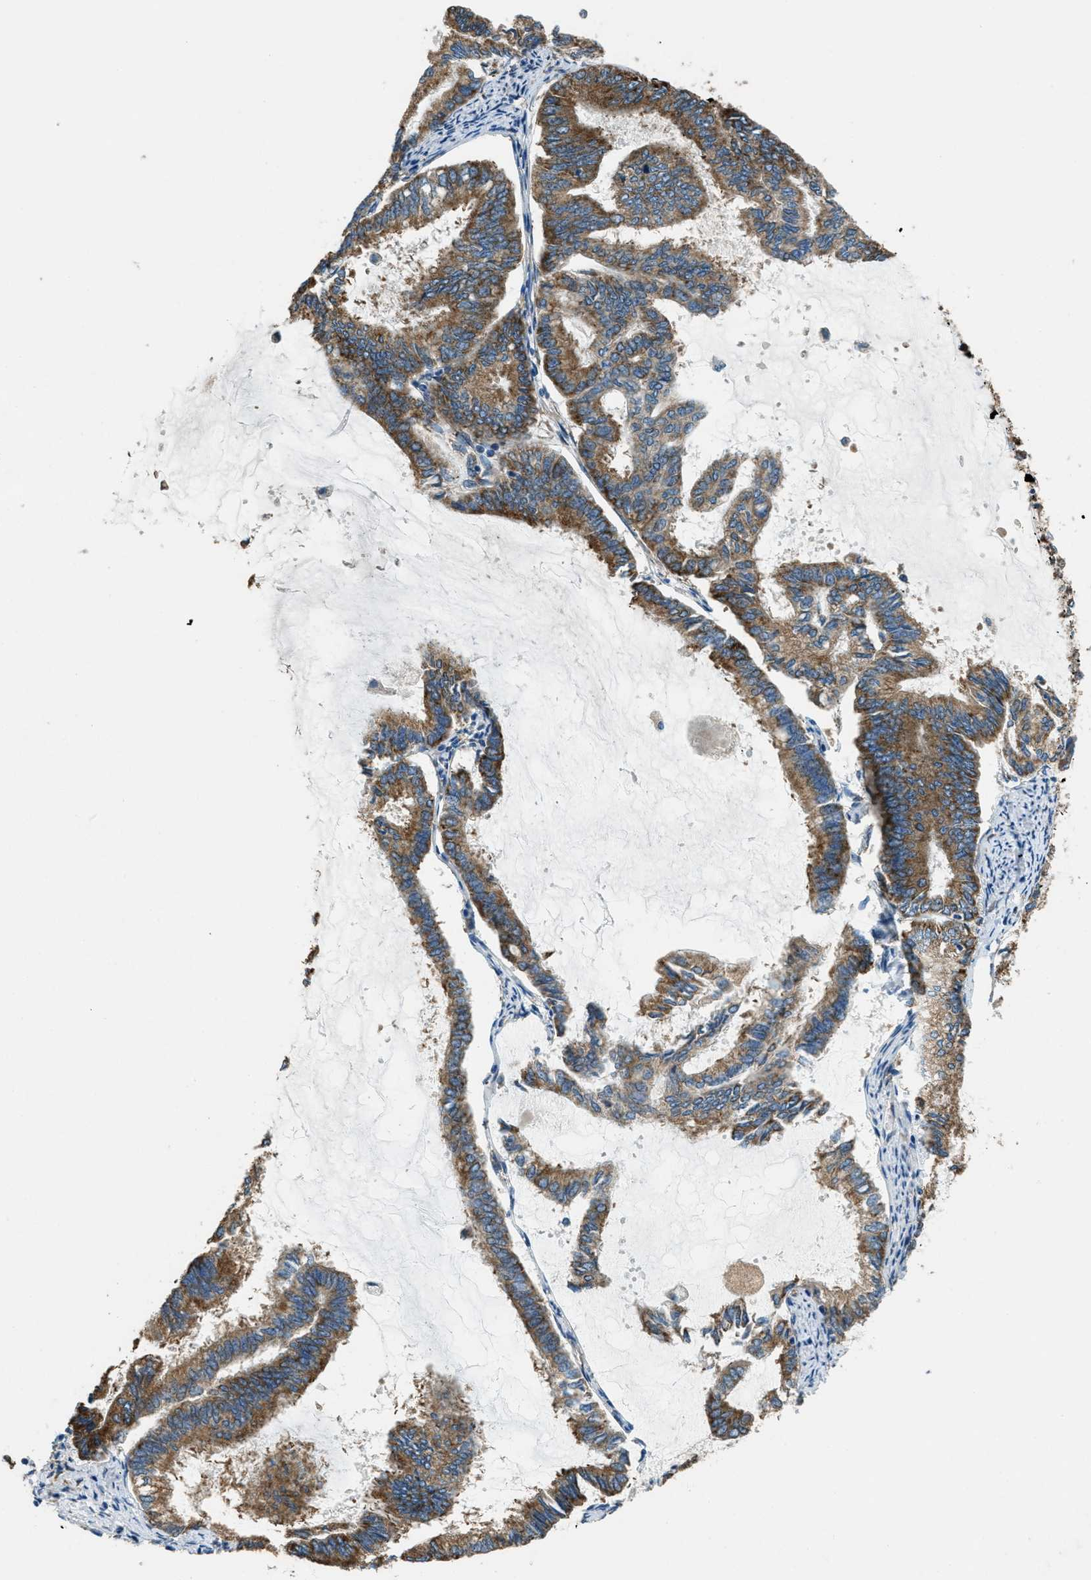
{"staining": {"intensity": "moderate", "quantity": ">75%", "location": "cytoplasmic/membranous"}, "tissue": "endometrial cancer", "cell_type": "Tumor cells", "image_type": "cancer", "snomed": [{"axis": "morphology", "description": "Adenocarcinoma, NOS"}, {"axis": "topography", "description": "Endometrium"}], "caption": "IHC histopathology image of endometrial cancer (adenocarcinoma) stained for a protein (brown), which displays medium levels of moderate cytoplasmic/membranous staining in approximately >75% of tumor cells.", "gene": "GIMAP8", "patient": {"sex": "female", "age": 86}}